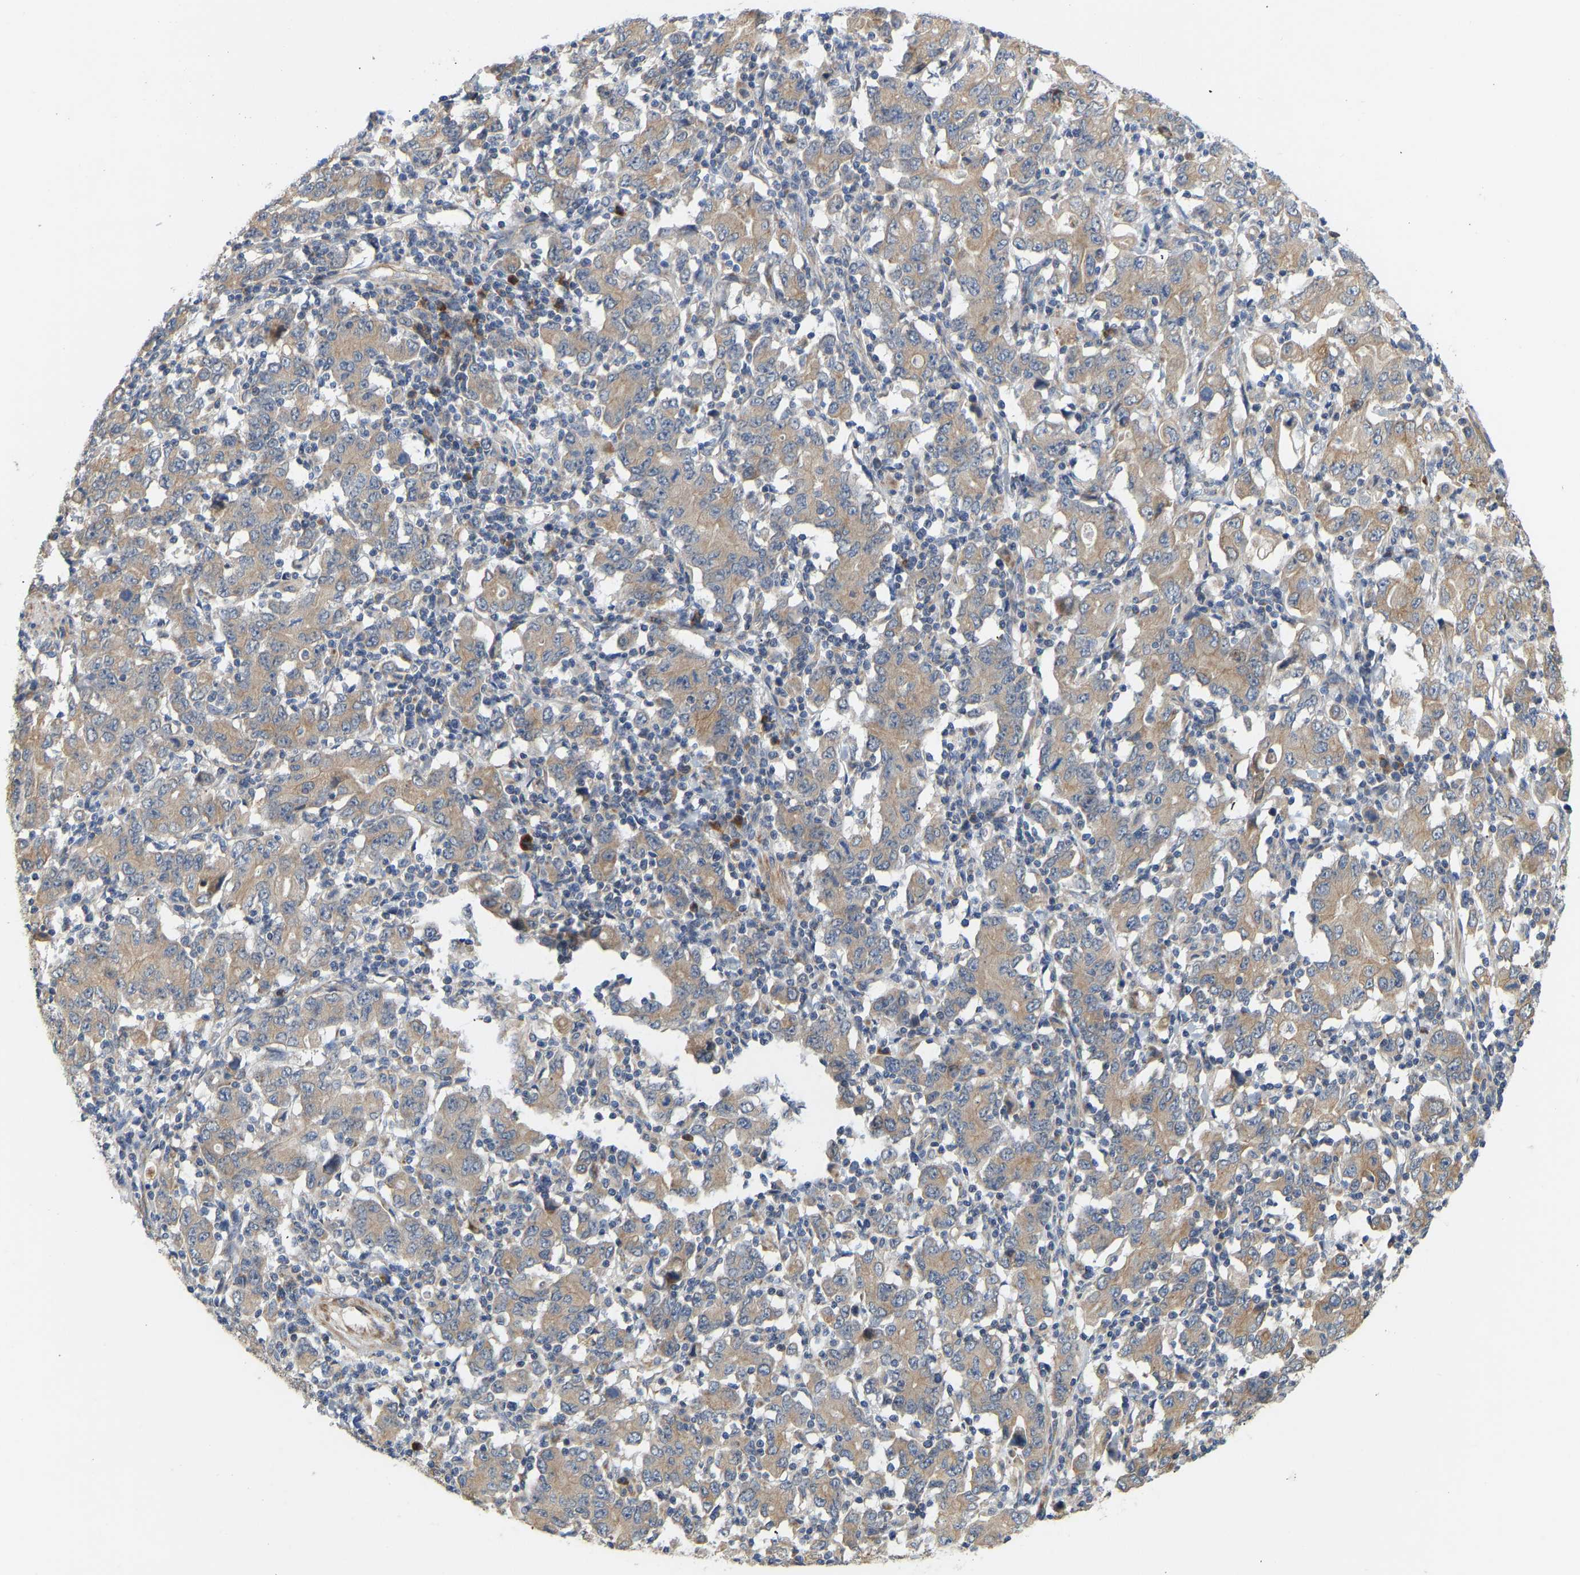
{"staining": {"intensity": "weak", "quantity": ">75%", "location": "cytoplasmic/membranous"}, "tissue": "stomach cancer", "cell_type": "Tumor cells", "image_type": "cancer", "snomed": [{"axis": "morphology", "description": "Adenocarcinoma, NOS"}, {"axis": "topography", "description": "Stomach, upper"}], "caption": "About >75% of tumor cells in stomach cancer (adenocarcinoma) show weak cytoplasmic/membranous protein staining as visualized by brown immunohistochemical staining.", "gene": "HACD2", "patient": {"sex": "male", "age": 69}}